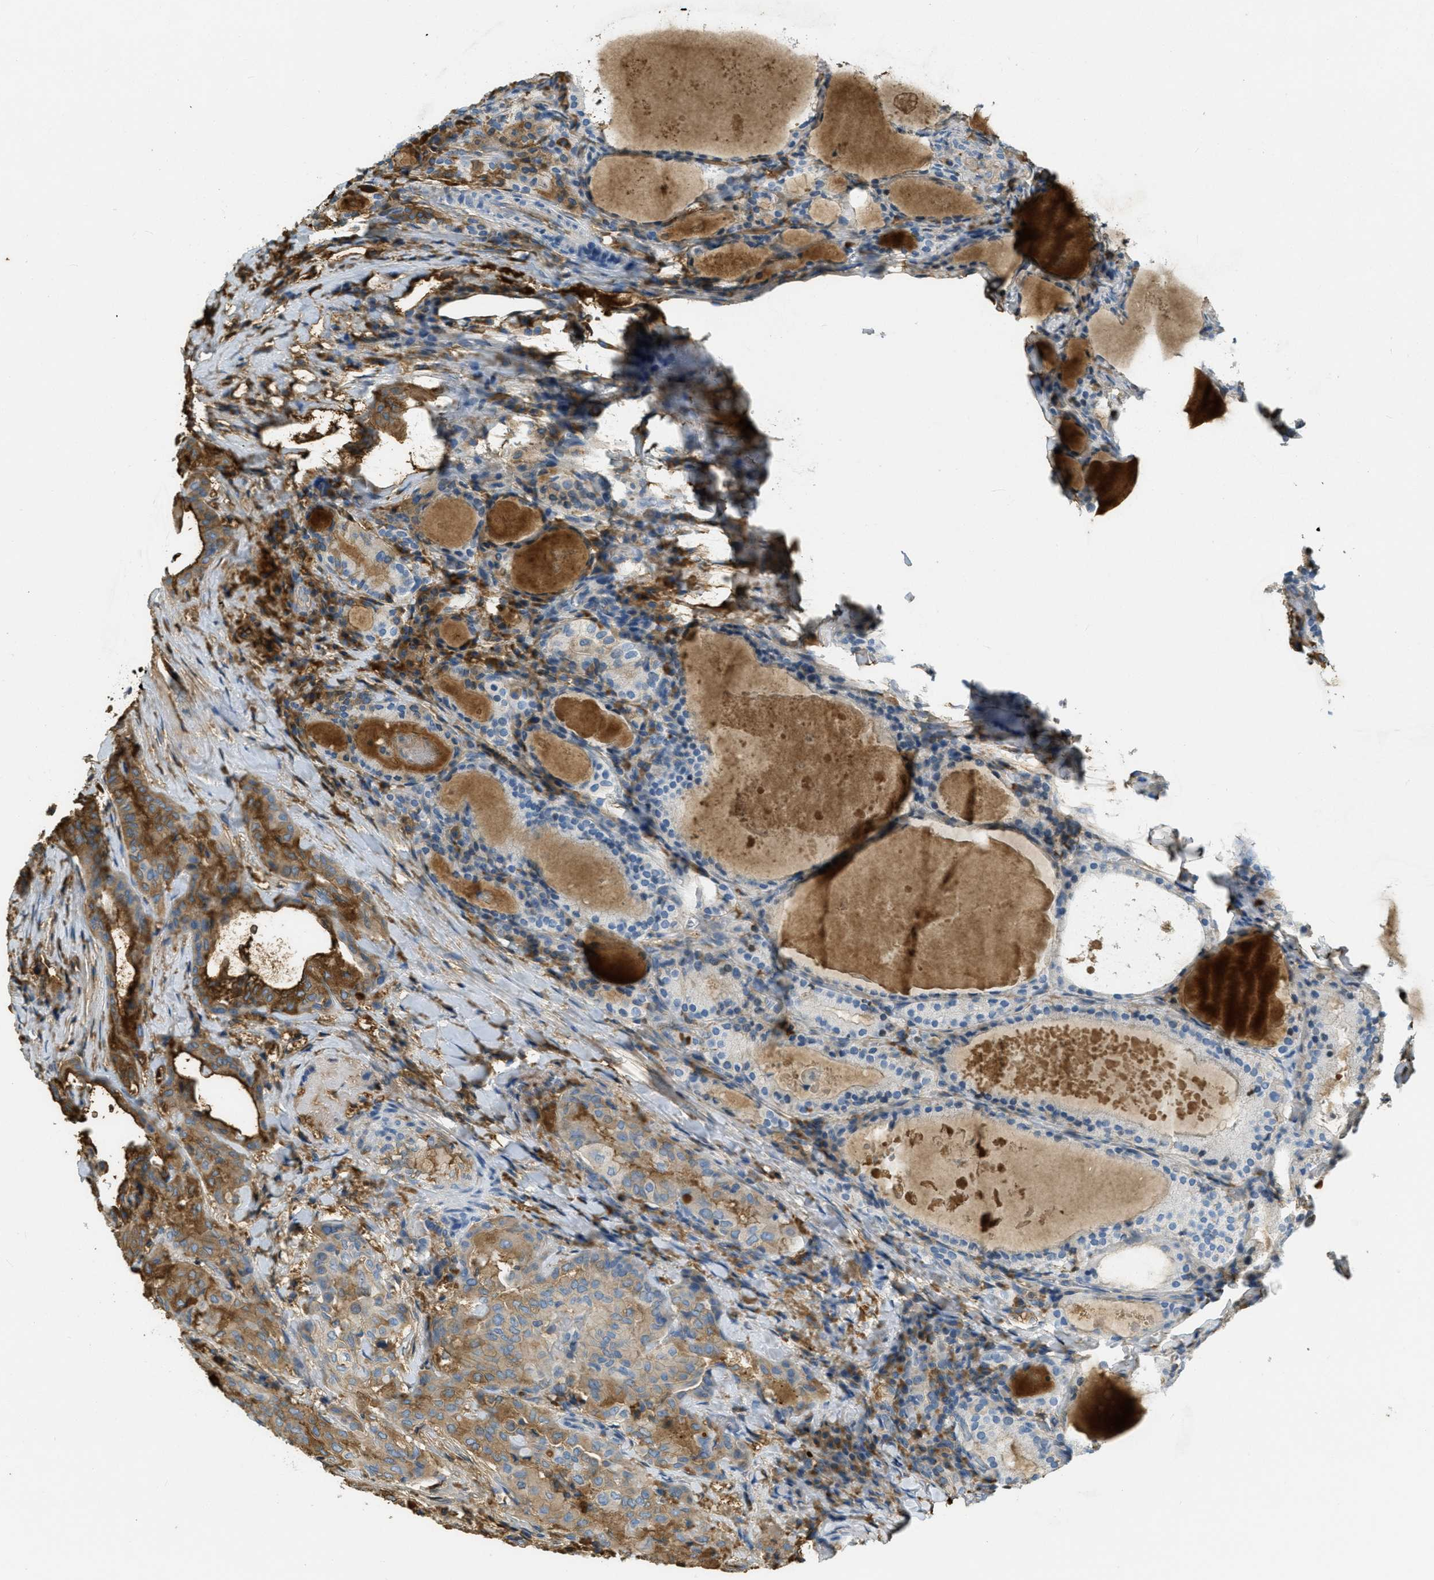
{"staining": {"intensity": "moderate", "quantity": "25%-75%", "location": "cytoplasmic/membranous"}, "tissue": "thyroid cancer", "cell_type": "Tumor cells", "image_type": "cancer", "snomed": [{"axis": "morphology", "description": "Papillary adenocarcinoma, NOS"}, {"axis": "topography", "description": "Thyroid gland"}], "caption": "IHC histopathology image of human thyroid papillary adenocarcinoma stained for a protein (brown), which reveals medium levels of moderate cytoplasmic/membranous staining in approximately 25%-75% of tumor cells.", "gene": "PRTN3", "patient": {"sex": "female", "age": 42}}